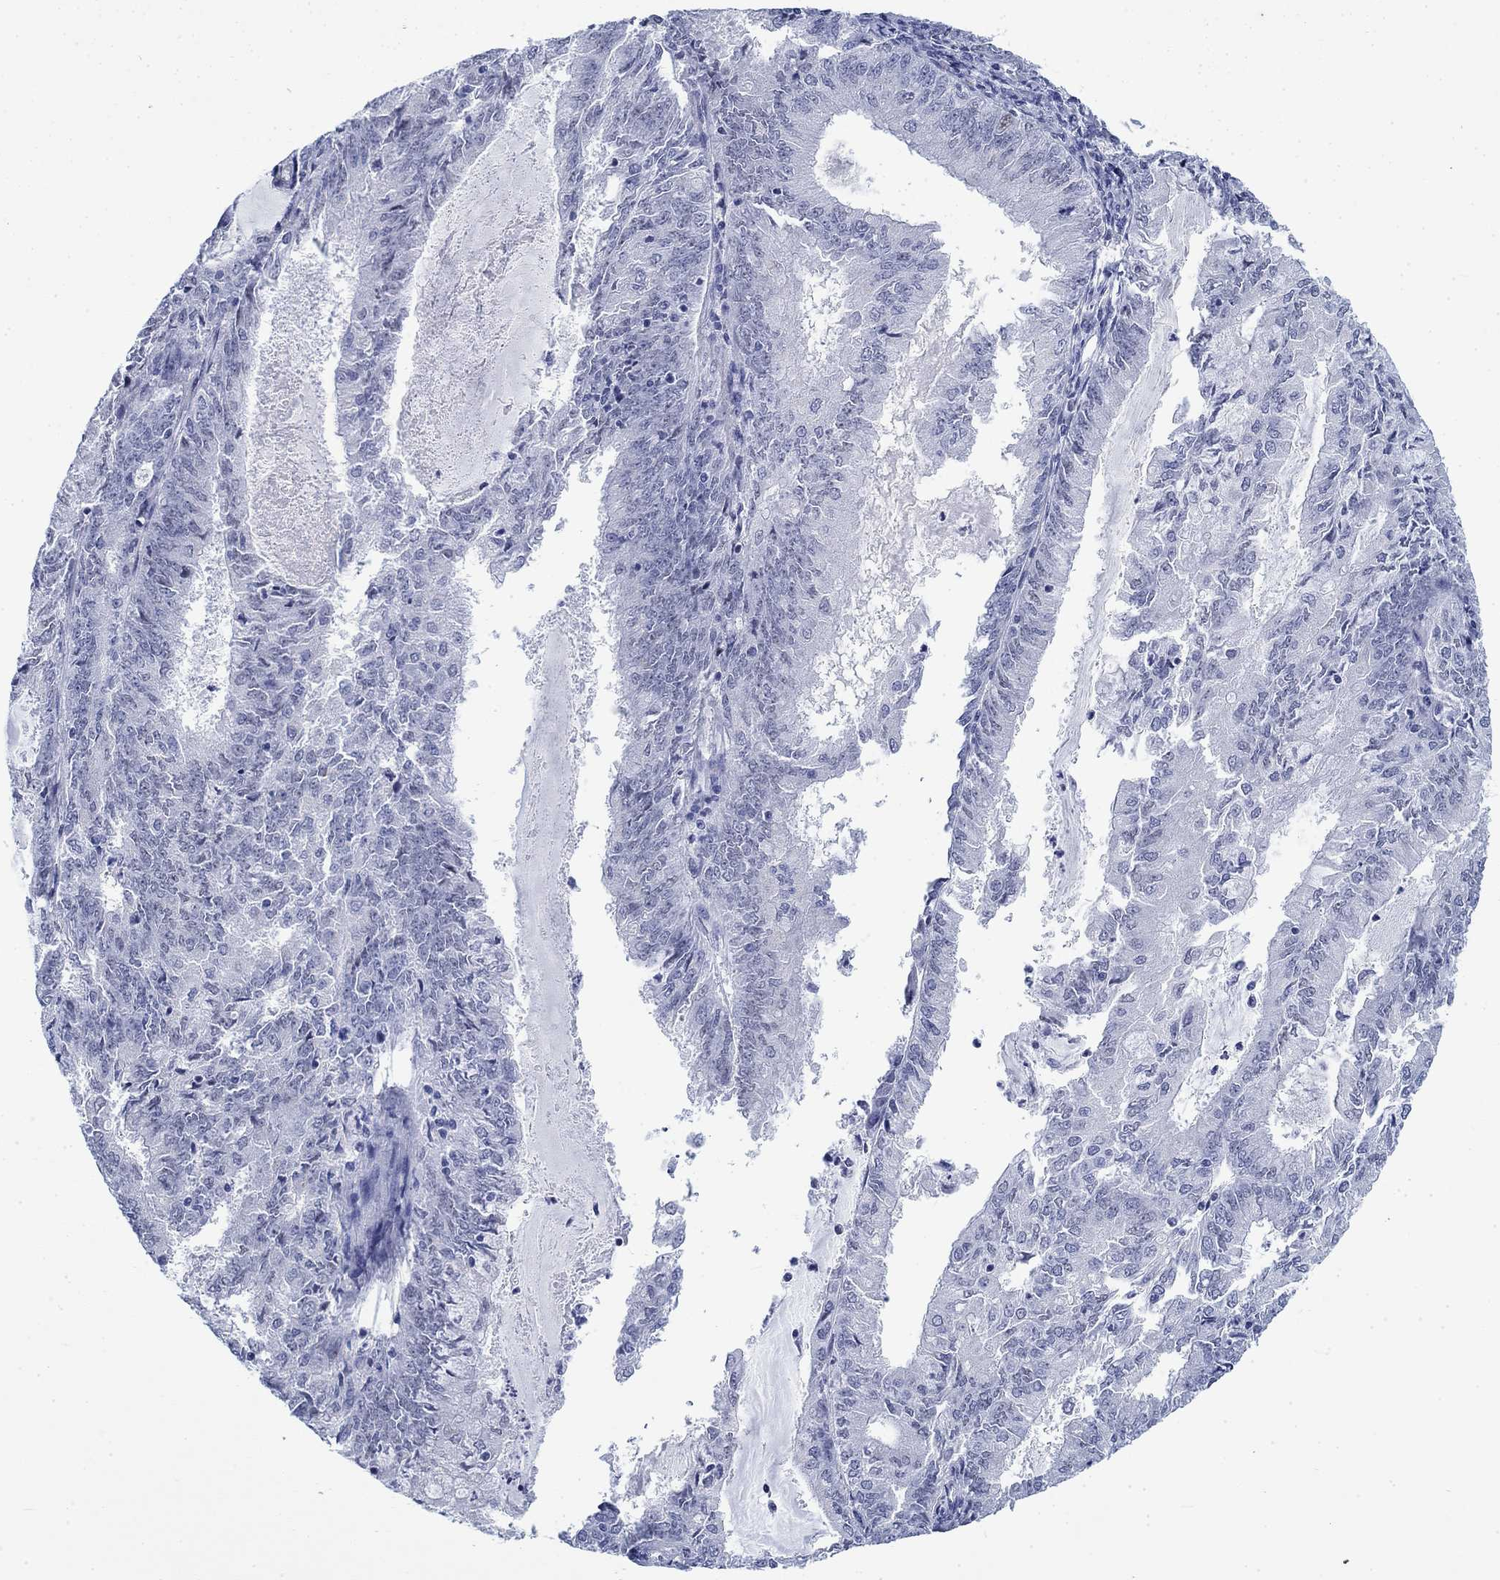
{"staining": {"intensity": "negative", "quantity": "none", "location": "none"}, "tissue": "endometrial cancer", "cell_type": "Tumor cells", "image_type": "cancer", "snomed": [{"axis": "morphology", "description": "Adenocarcinoma, NOS"}, {"axis": "topography", "description": "Endometrium"}], "caption": "Endometrial cancer (adenocarcinoma) stained for a protein using IHC exhibits no positivity tumor cells.", "gene": "KRT76", "patient": {"sex": "female", "age": 57}}